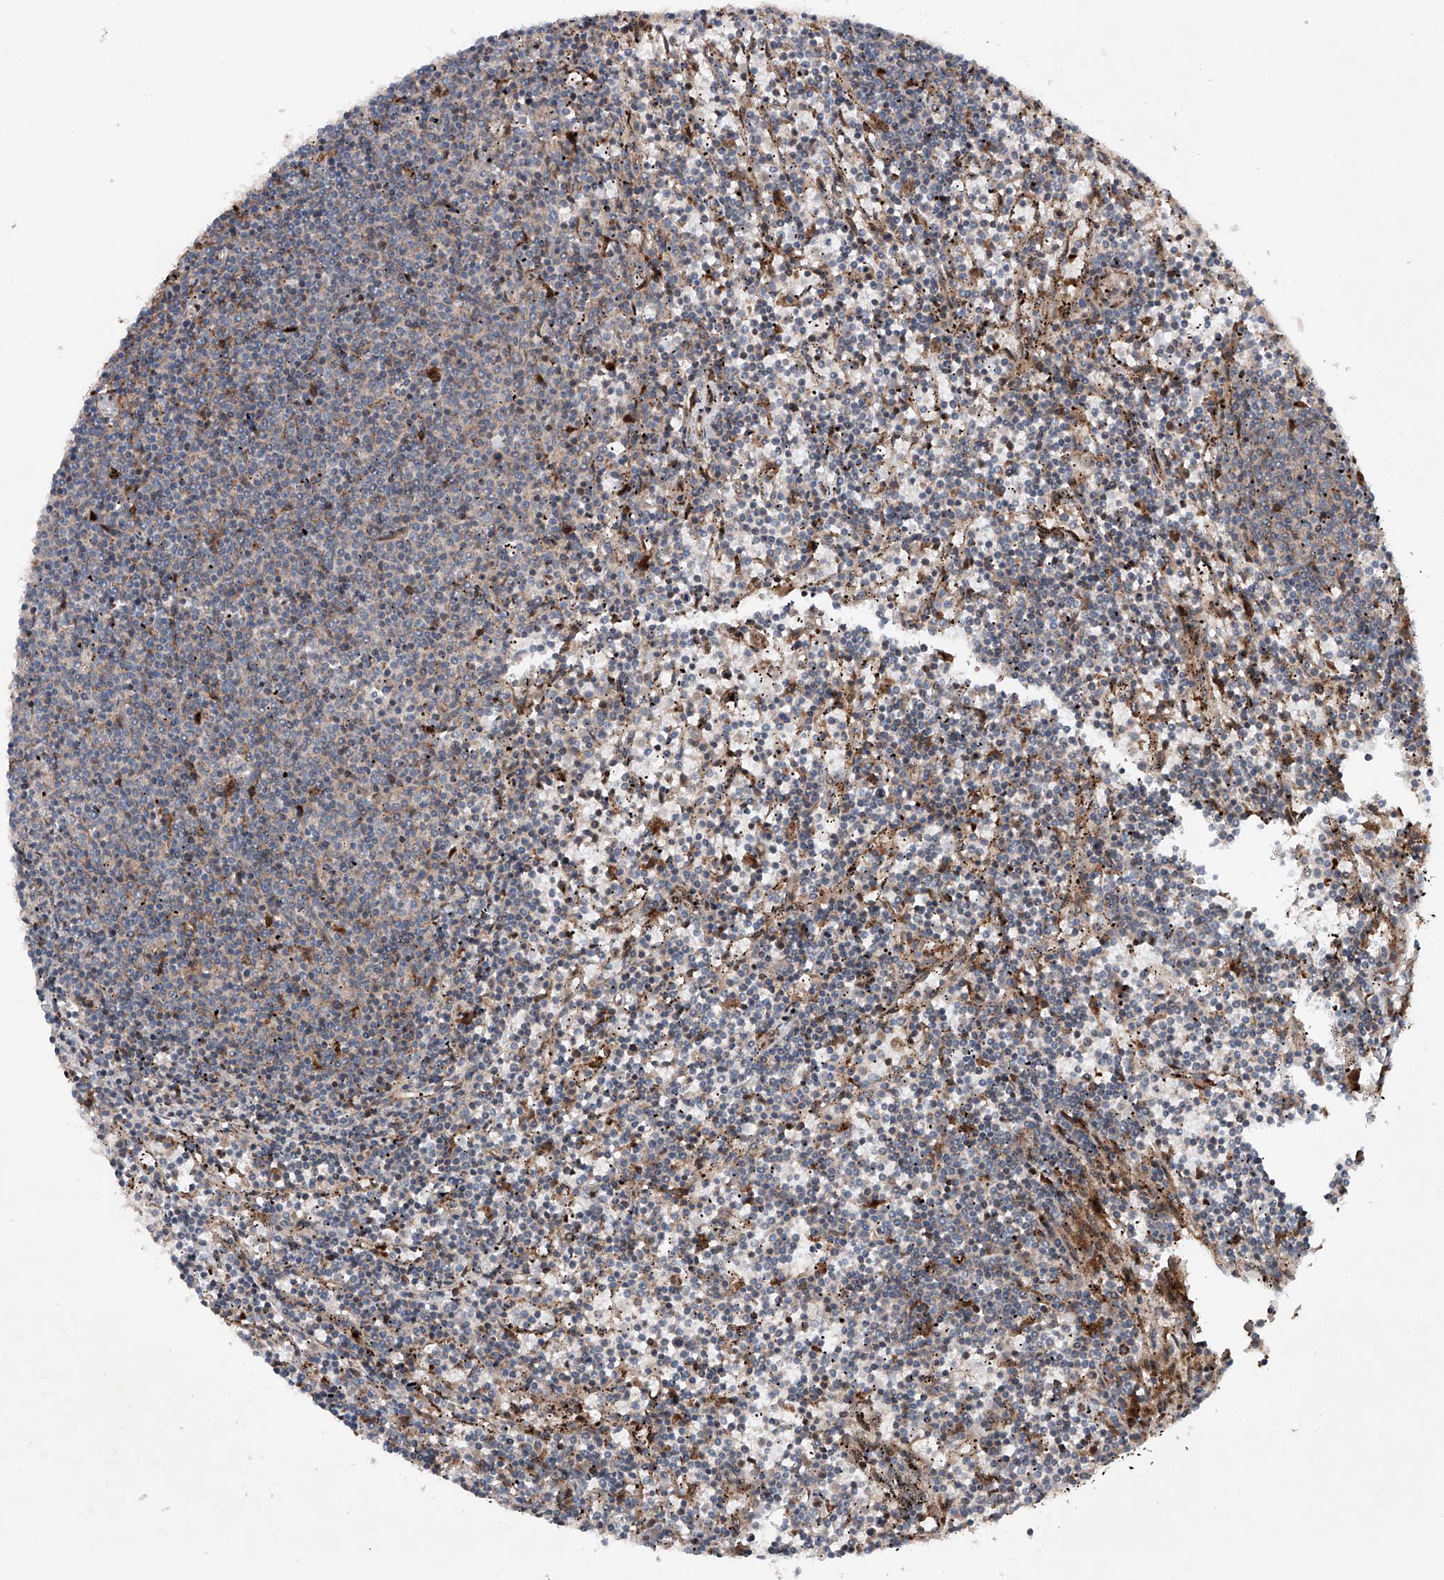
{"staining": {"intensity": "negative", "quantity": "none", "location": "none"}, "tissue": "lymphoma", "cell_type": "Tumor cells", "image_type": "cancer", "snomed": [{"axis": "morphology", "description": "Malignant lymphoma, non-Hodgkin's type, Low grade"}, {"axis": "topography", "description": "Spleen"}], "caption": "This is an immunohistochemistry (IHC) micrograph of human lymphoma. There is no staining in tumor cells.", "gene": "DAD1", "patient": {"sex": "female", "age": 50}}